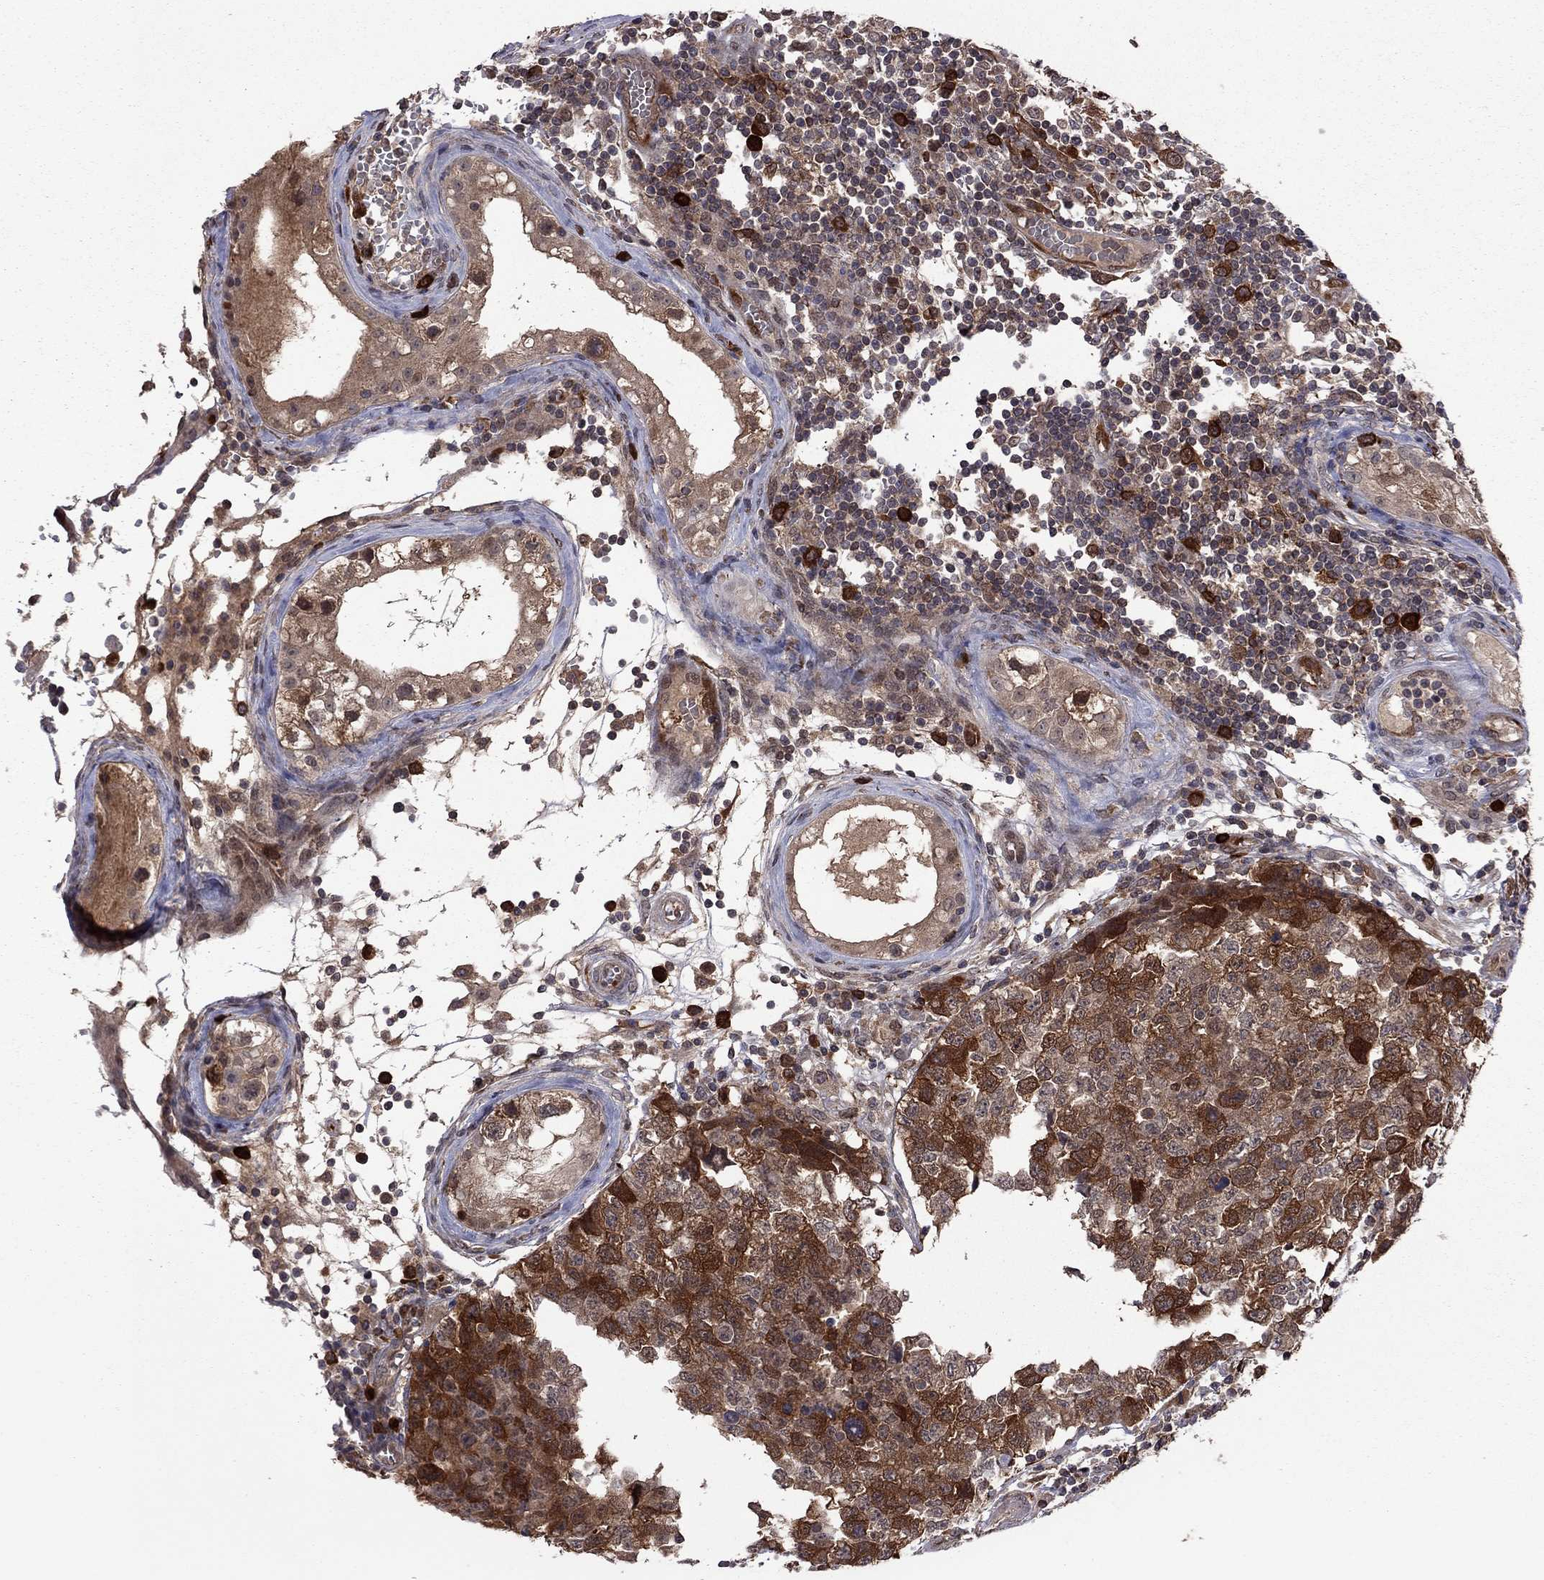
{"staining": {"intensity": "strong", "quantity": "<25%", "location": "cytoplasmic/membranous"}, "tissue": "testis cancer", "cell_type": "Tumor cells", "image_type": "cancer", "snomed": [{"axis": "morphology", "description": "Carcinoma, Embryonal, NOS"}, {"axis": "topography", "description": "Testis"}], "caption": "Immunohistochemistry (IHC) micrograph of neoplastic tissue: embryonal carcinoma (testis) stained using immunohistochemistry (IHC) demonstrates medium levels of strong protein expression localized specifically in the cytoplasmic/membranous of tumor cells, appearing as a cytoplasmic/membranous brown color.", "gene": "GPAA1", "patient": {"sex": "male", "age": 23}}